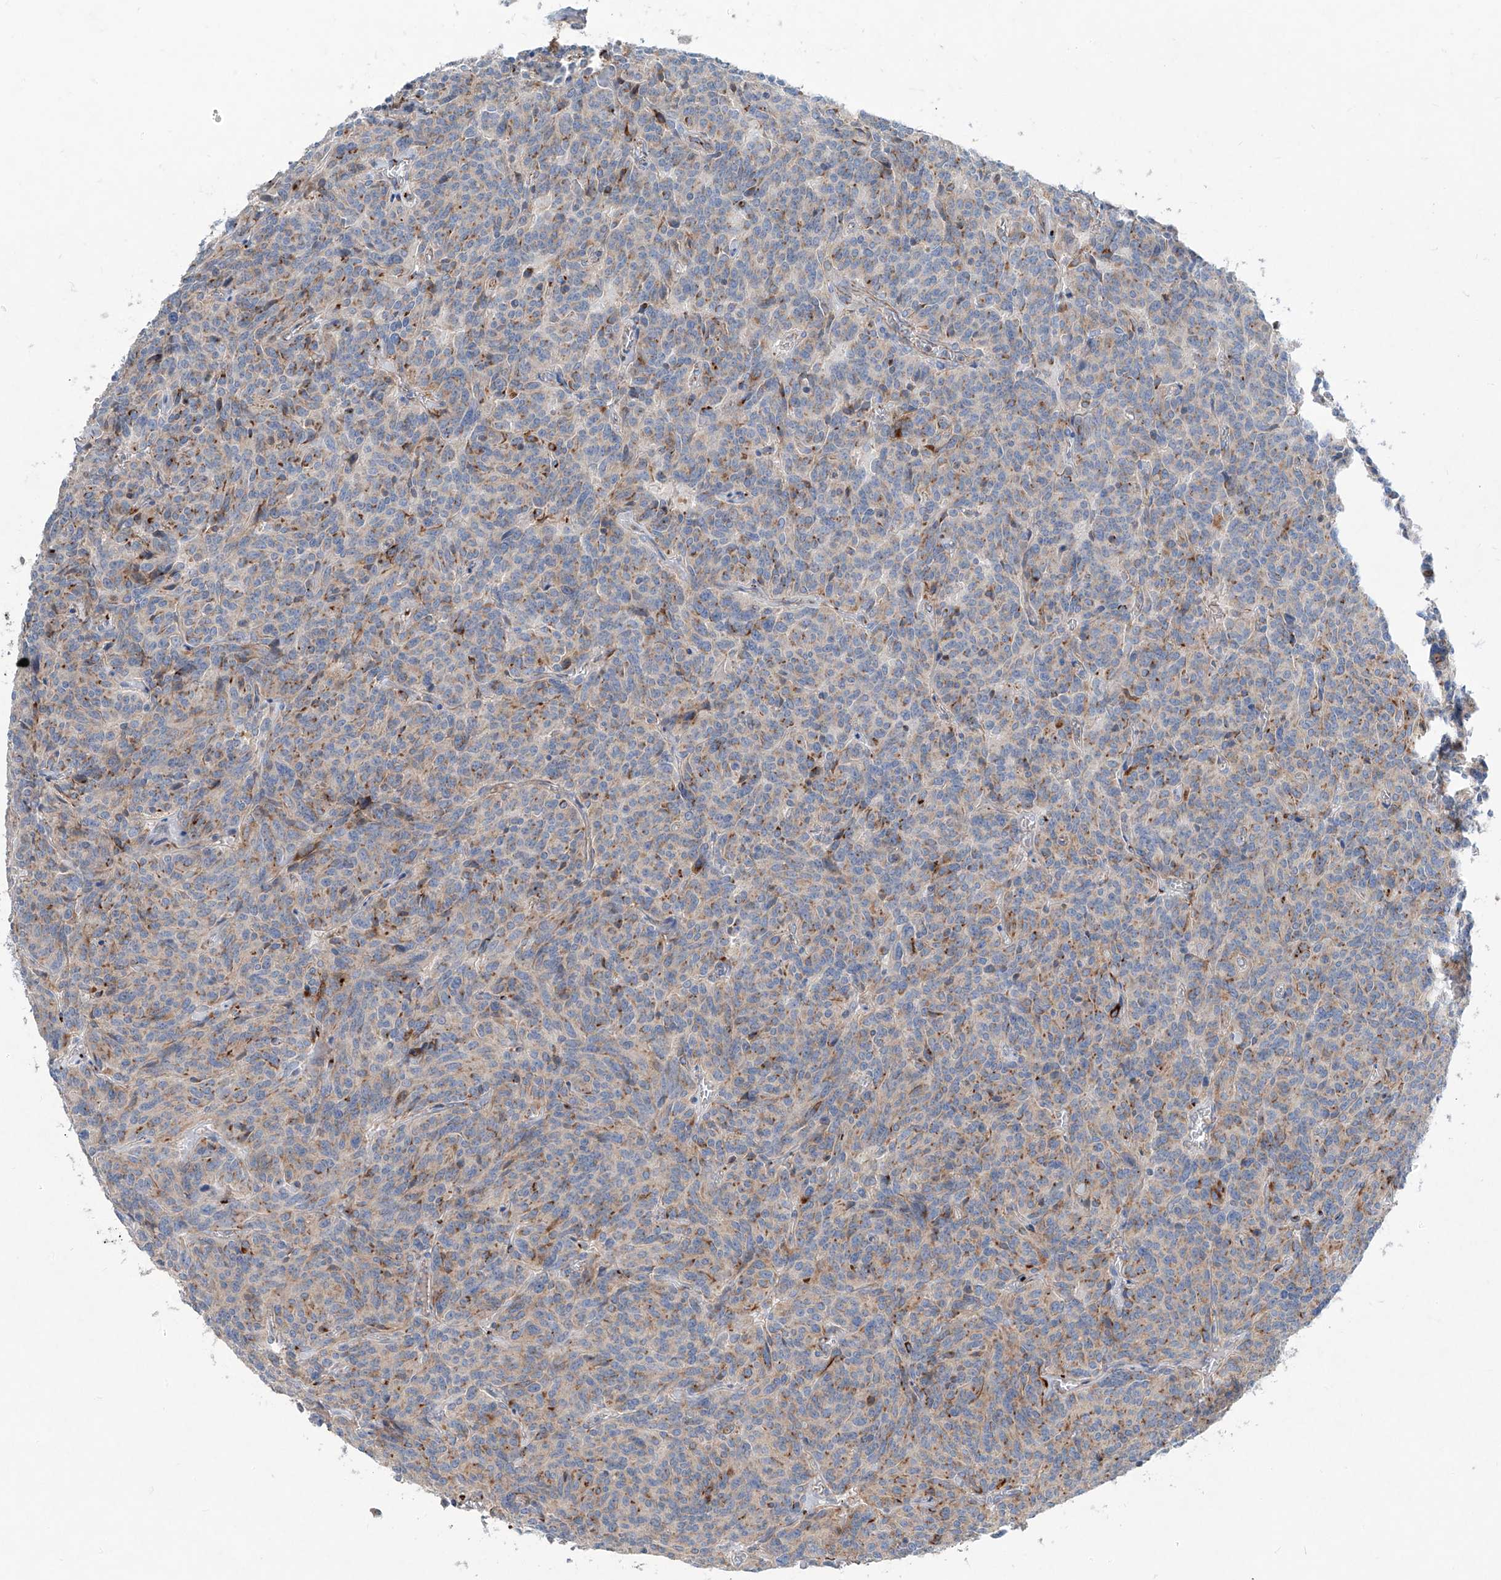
{"staining": {"intensity": "weak", "quantity": "<25%", "location": "cytoplasmic/membranous"}, "tissue": "carcinoid", "cell_type": "Tumor cells", "image_type": "cancer", "snomed": [{"axis": "morphology", "description": "Carcinoid, malignant, NOS"}, {"axis": "topography", "description": "Lung"}], "caption": "Immunohistochemical staining of carcinoid demonstrates no significant expression in tumor cells.", "gene": "CDH5", "patient": {"sex": "female", "age": 46}}